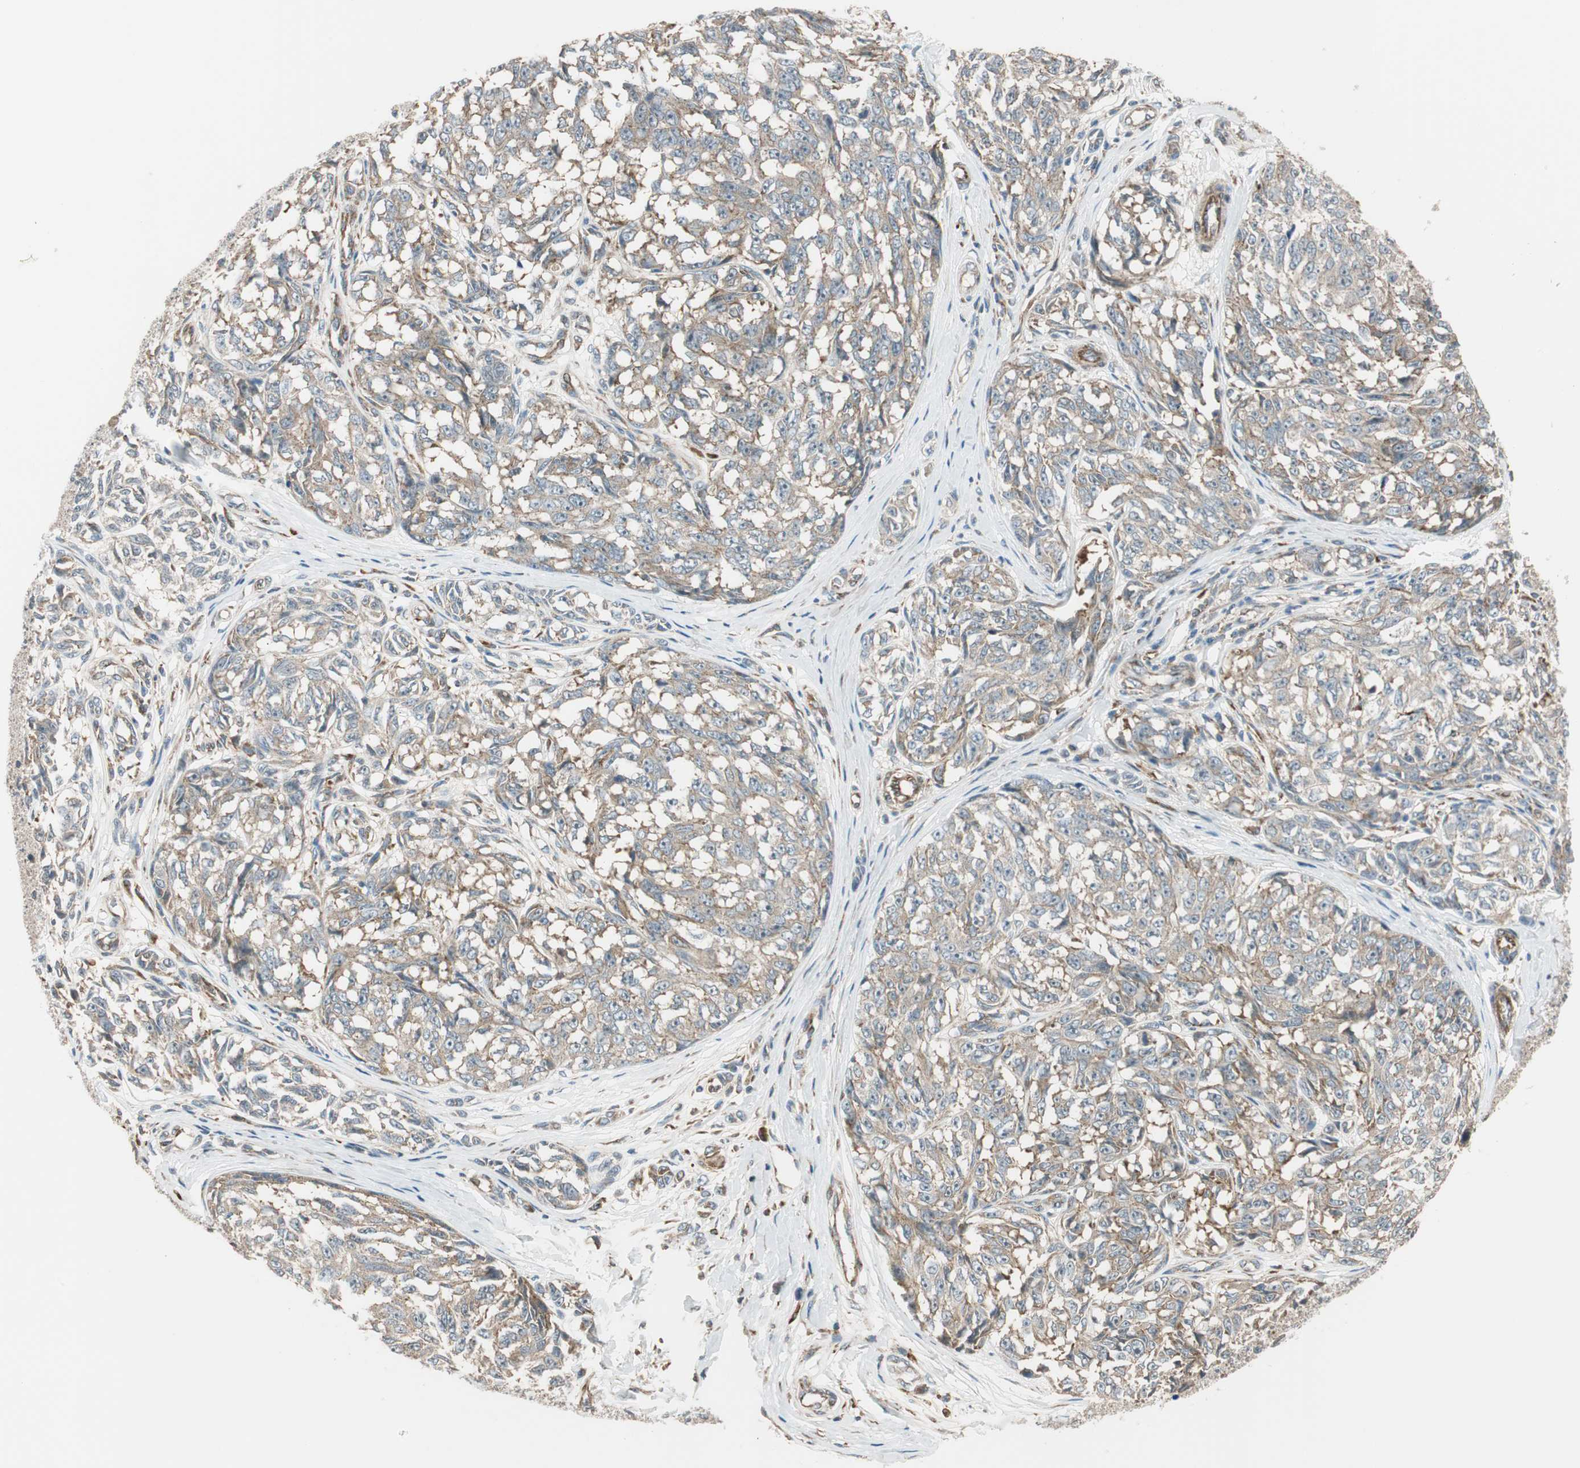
{"staining": {"intensity": "weak", "quantity": ">75%", "location": "cytoplasmic/membranous"}, "tissue": "melanoma", "cell_type": "Tumor cells", "image_type": "cancer", "snomed": [{"axis": "morphology", "description": "Malignant melanoma, NOS"}, {"axis": "topography", "description": "Skin"}], "caption": "Malignant melanoma stained with a brown dye demonstrates weak cytoplasmic/membranous positive expression in about >75% of tumor cells.", "gene": "ABI1", "patient": {"sex": "female", "age": 64}}